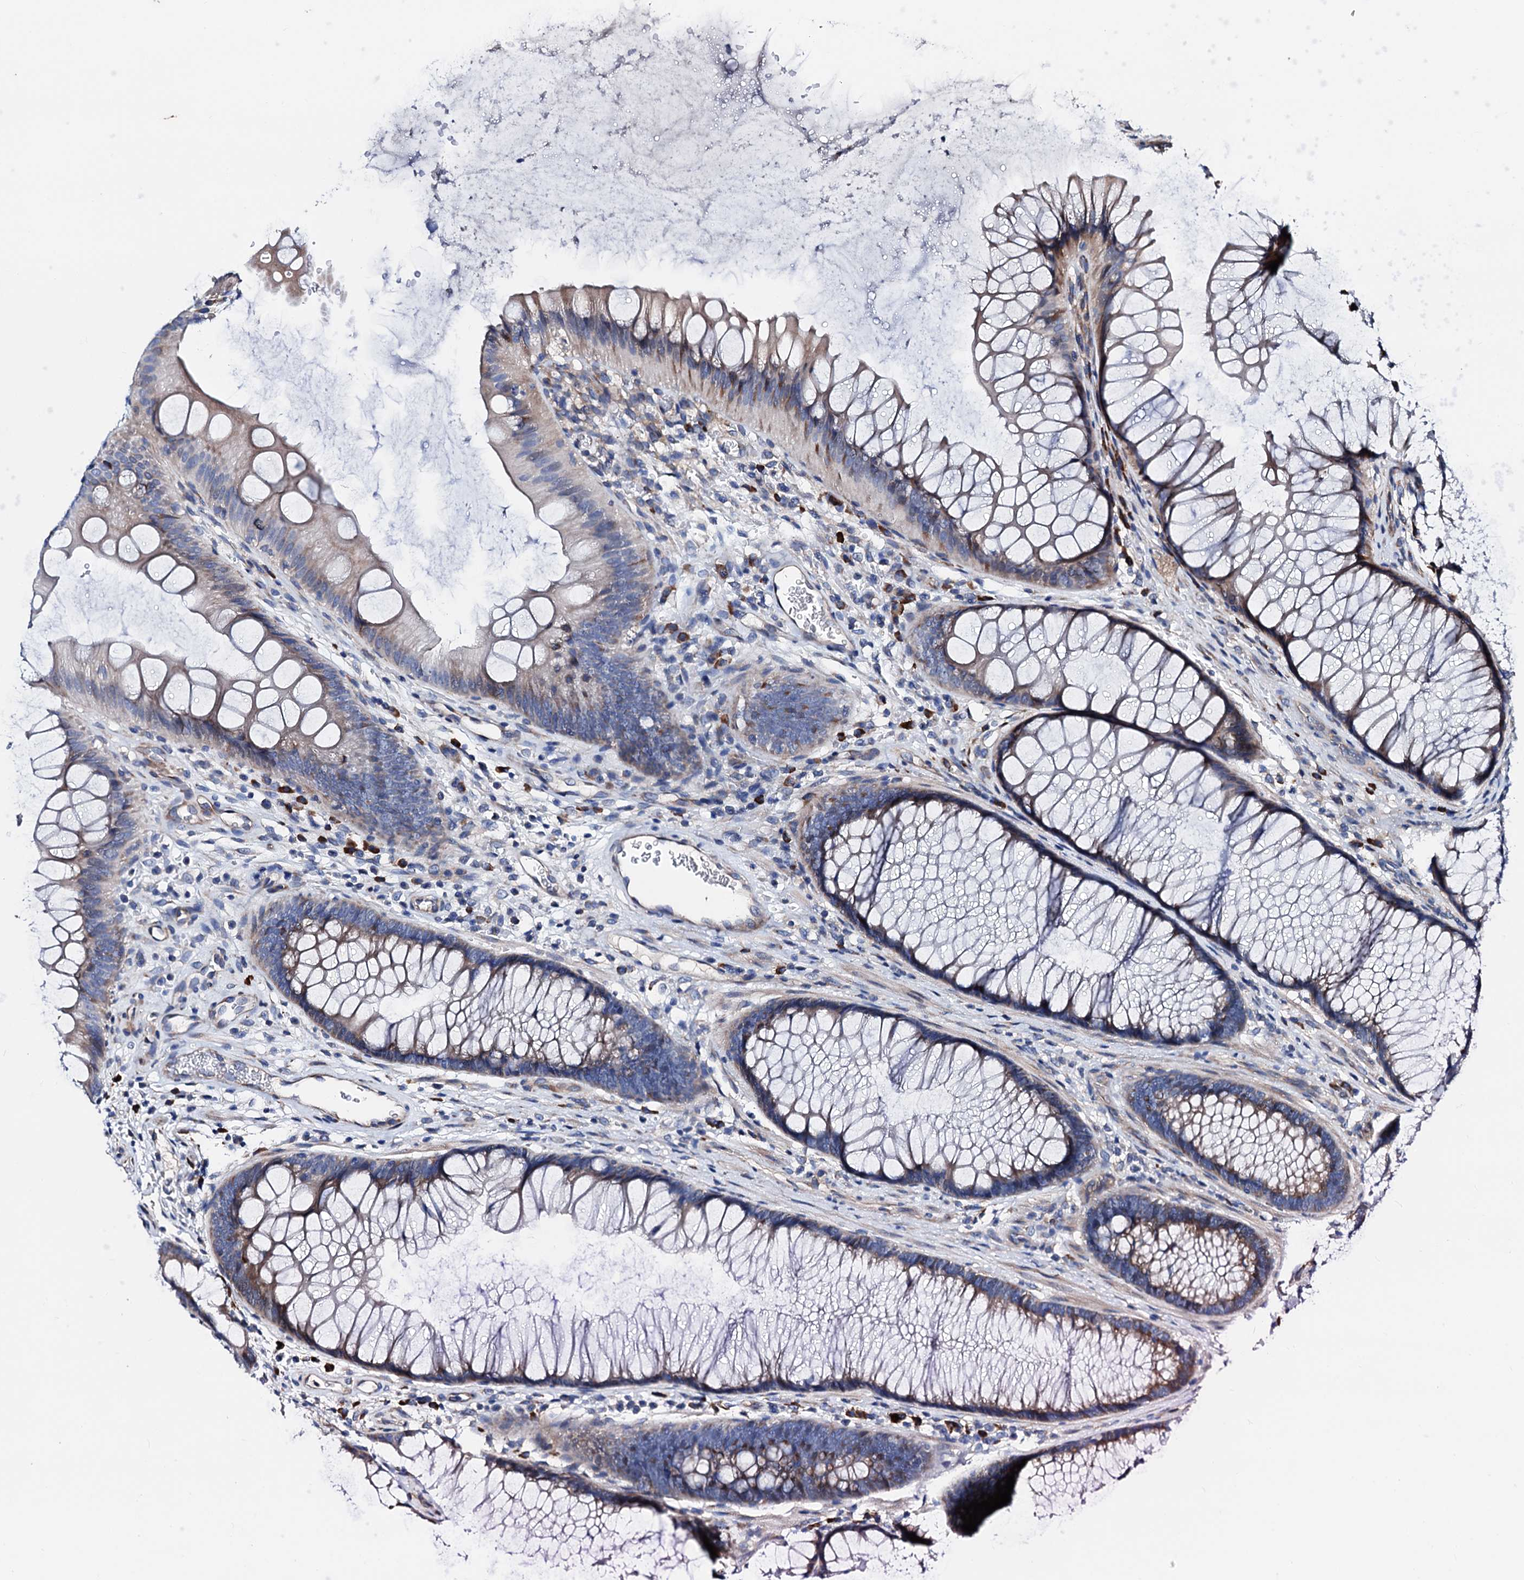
{"staining": {"intensity": "moderate", "quantity": "25%-75%", "location": "cytoplasmic/membranous"}, "tissue": "colon", "cell_type": "Glandular cells", "image_type": "normal", "snomed": [{"axis": "morphology", "description": "Normal tissue, NOS"}, {"axis": "topography", "description": "Colon"}], "caption": "Unremarkable colon was stained to show a protein in brown. There is medium levels of moderate cytoplasmic/membranous positivity in about 25%-75% of glandular cells. The staining was performed using DAB, with brown indicating positive protein expression. Nuclei are stained blue with hematoxylin.", "gene": "AKAP11", "patient": {"sex": "female", "age": 82}}